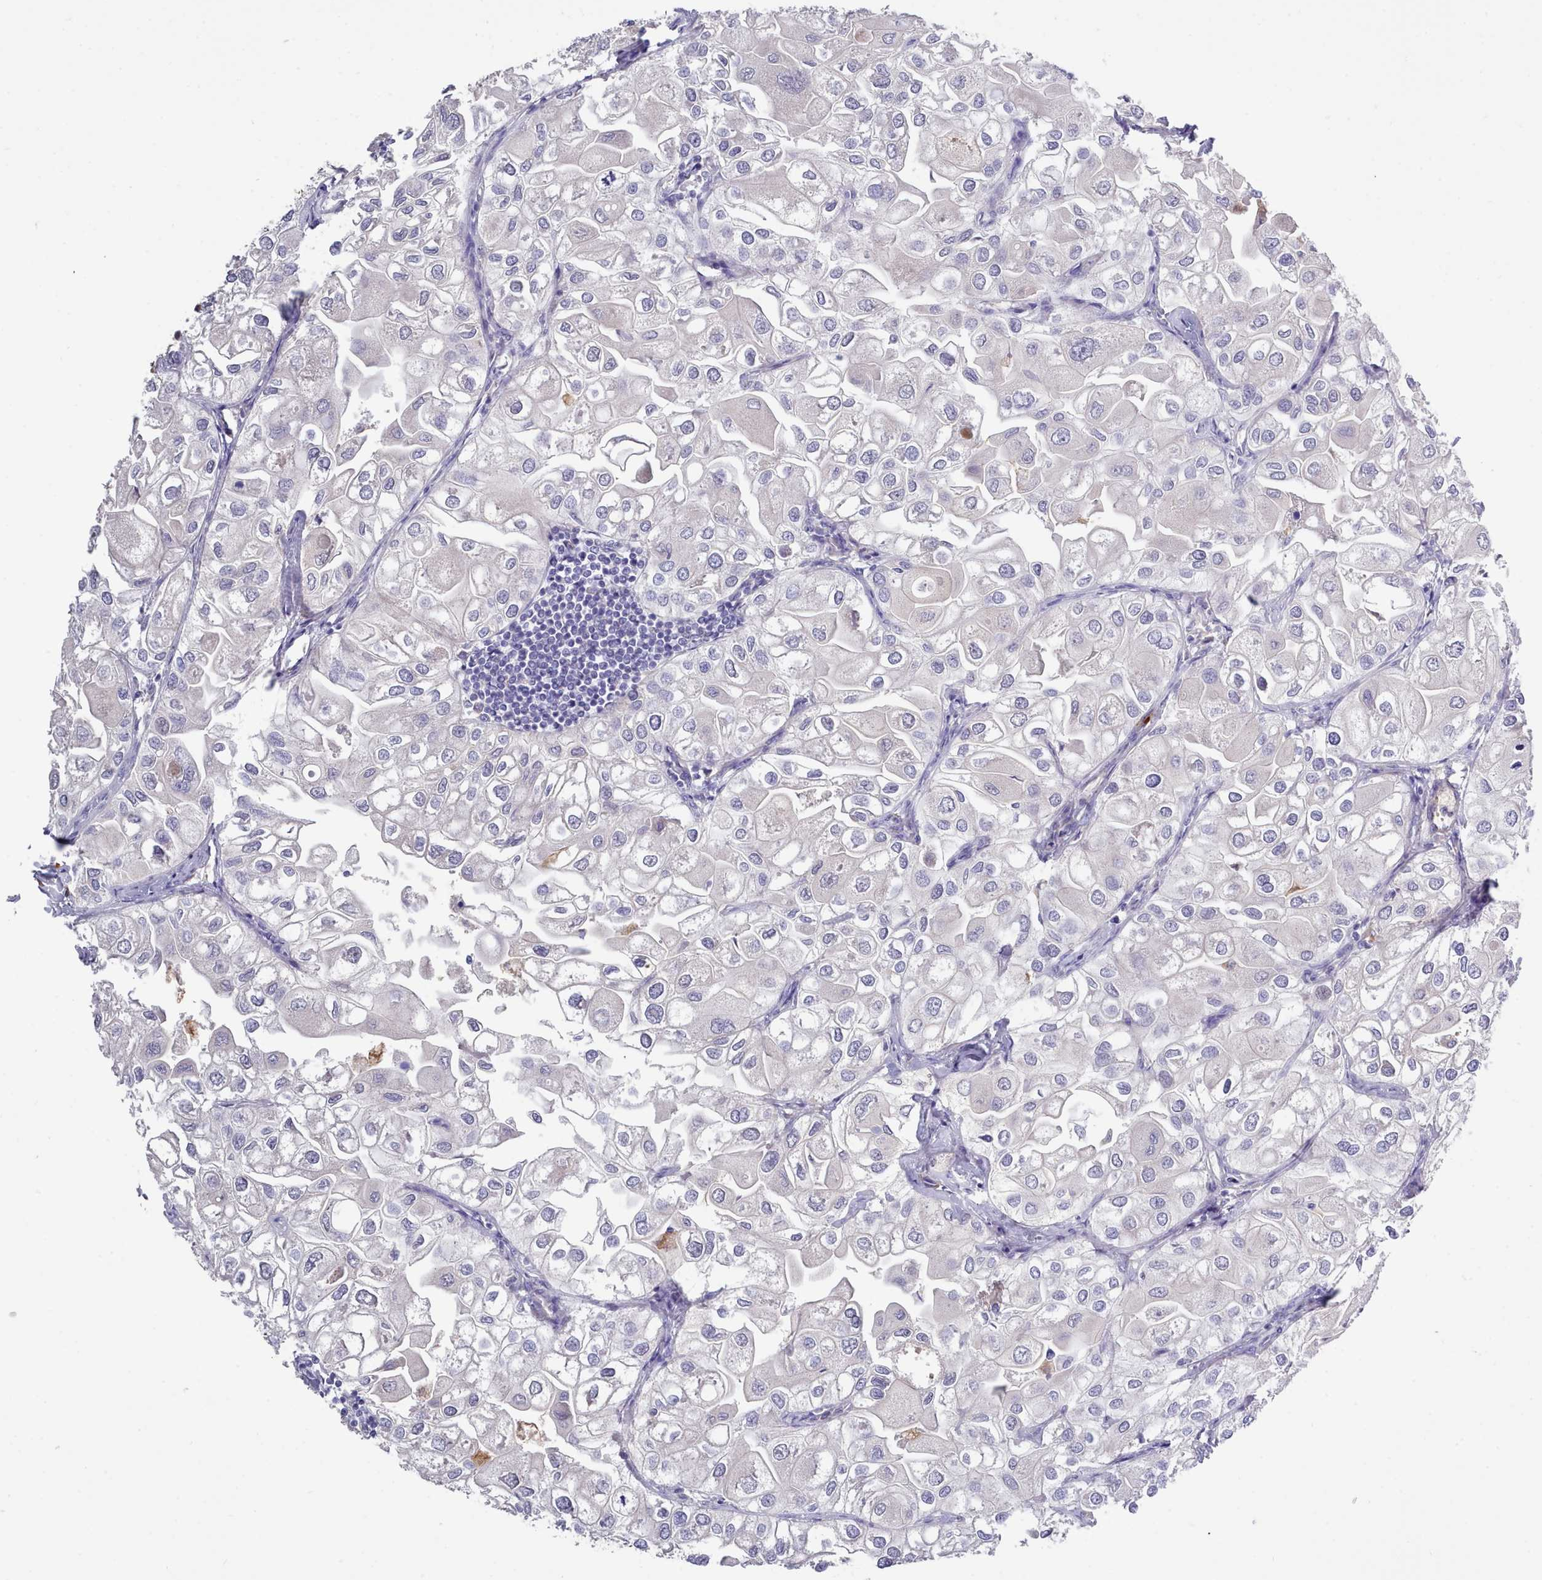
{"staining": {"intensity": "weak", "quantity": "<25%", "location": "cytoplasmic/membranous,nuclear"}, "tissue": "urothelial cancer", "cell_type": "Tumor cells", "image_type": "cancer", "snomed": [{"axis": "morphology", "description": "Urothelial carcinoma, High grade"}, {"axis": "topography", "description": "Urinary bladder"}], "caption": "Human urothelial cancer stained for a protein using immunohistochemistry shows no positivity in tumor cells.", "gene": "ZC3H13", "patient": {"sex": "male", "age": 64}}